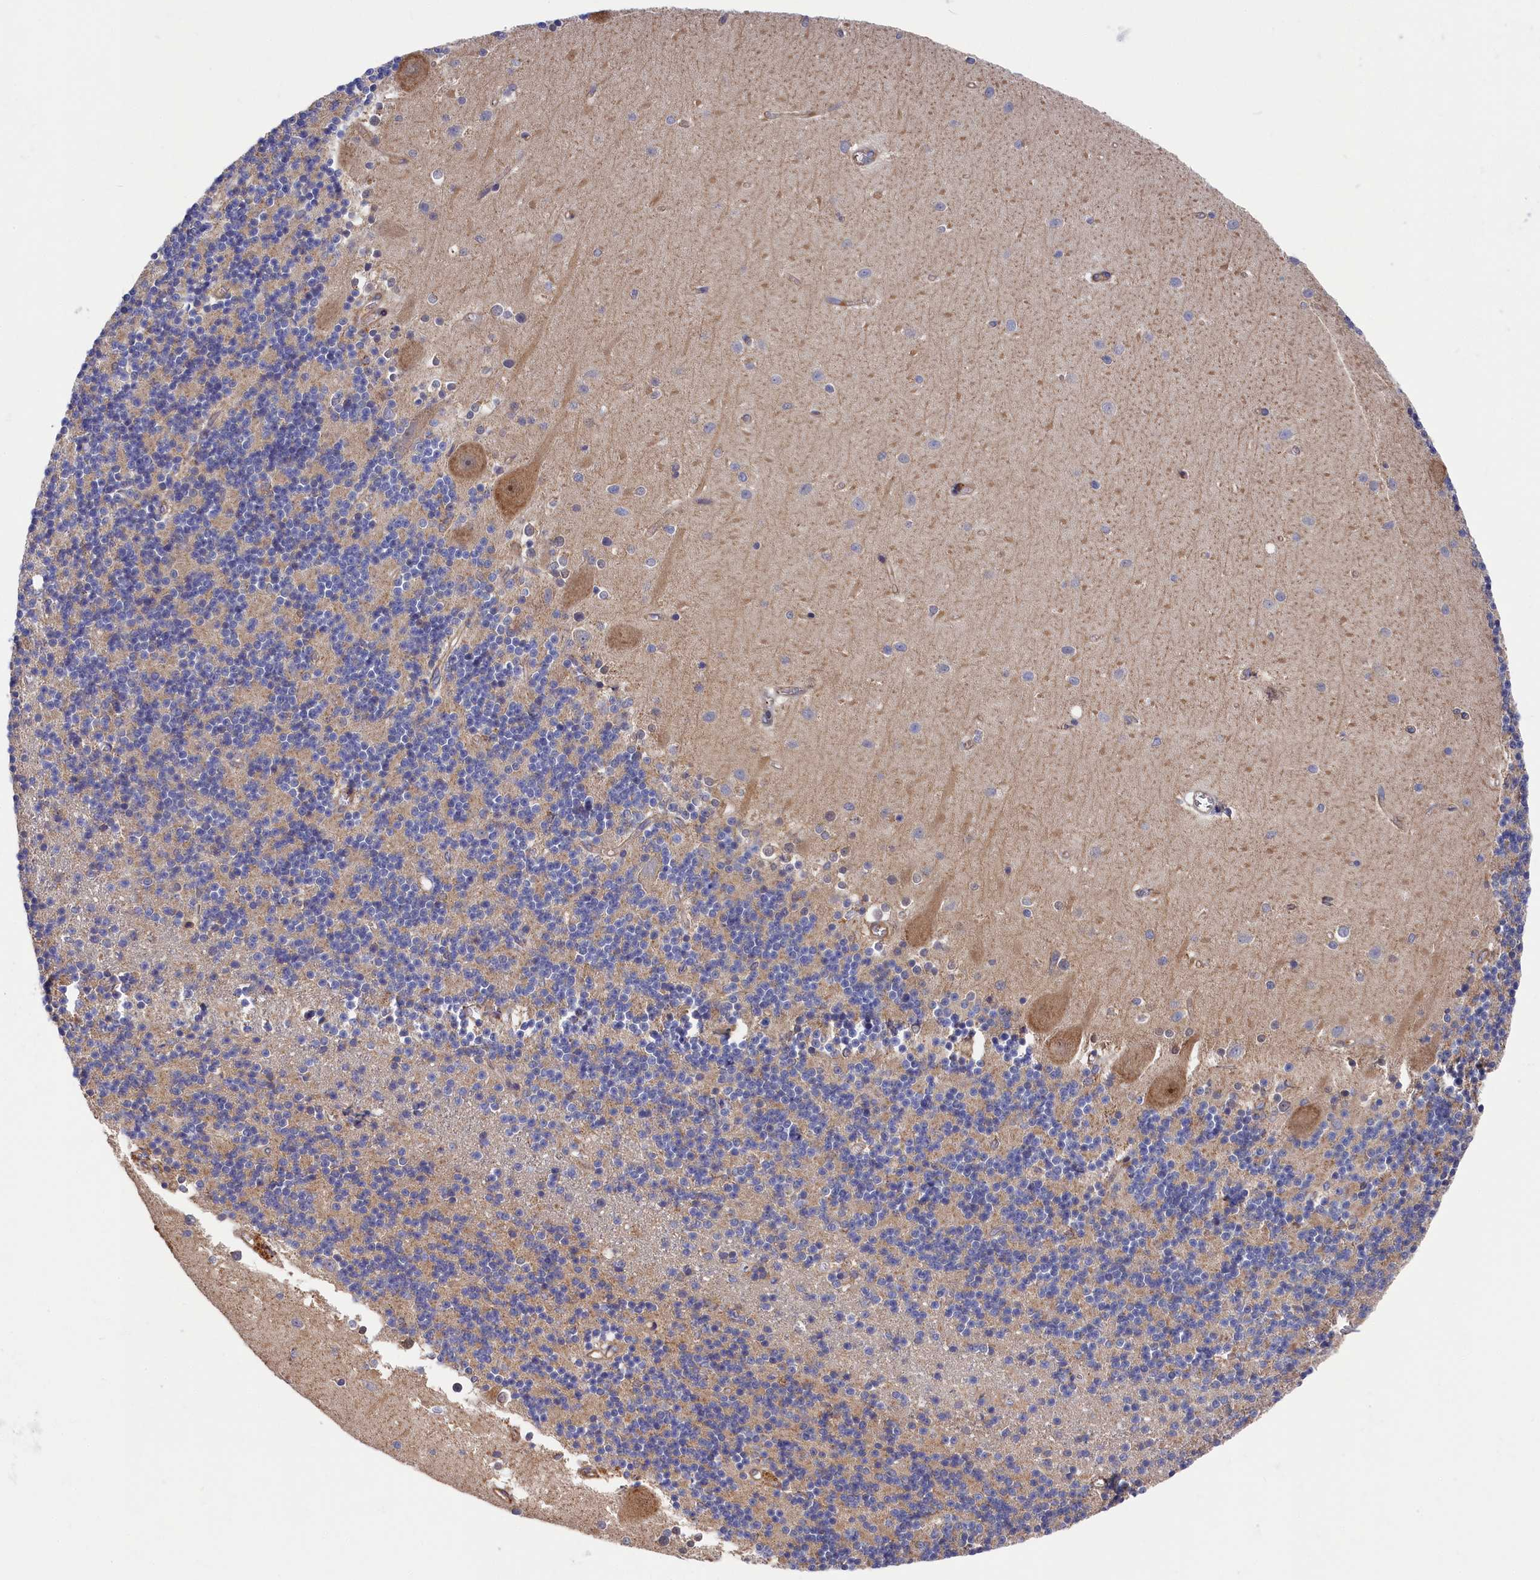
{"staining": {"intensity": "negative", "quantity": "none", "location": "none"}, "tissue": "cerebellum", "cell_type": "Cells in granular layer", "image_type": "normal", "snomed": [{"axis": "morphology", "description": "Normal tissue, NOS"}, {"axis": "topography", "description": "Cerebellum"}], "caption": "Histopathology image shows no significant protein expression in cells in granular layer of benign cerebellum.", "gene": "LDHD", "patient": {"sex": "male", "age": 54}}